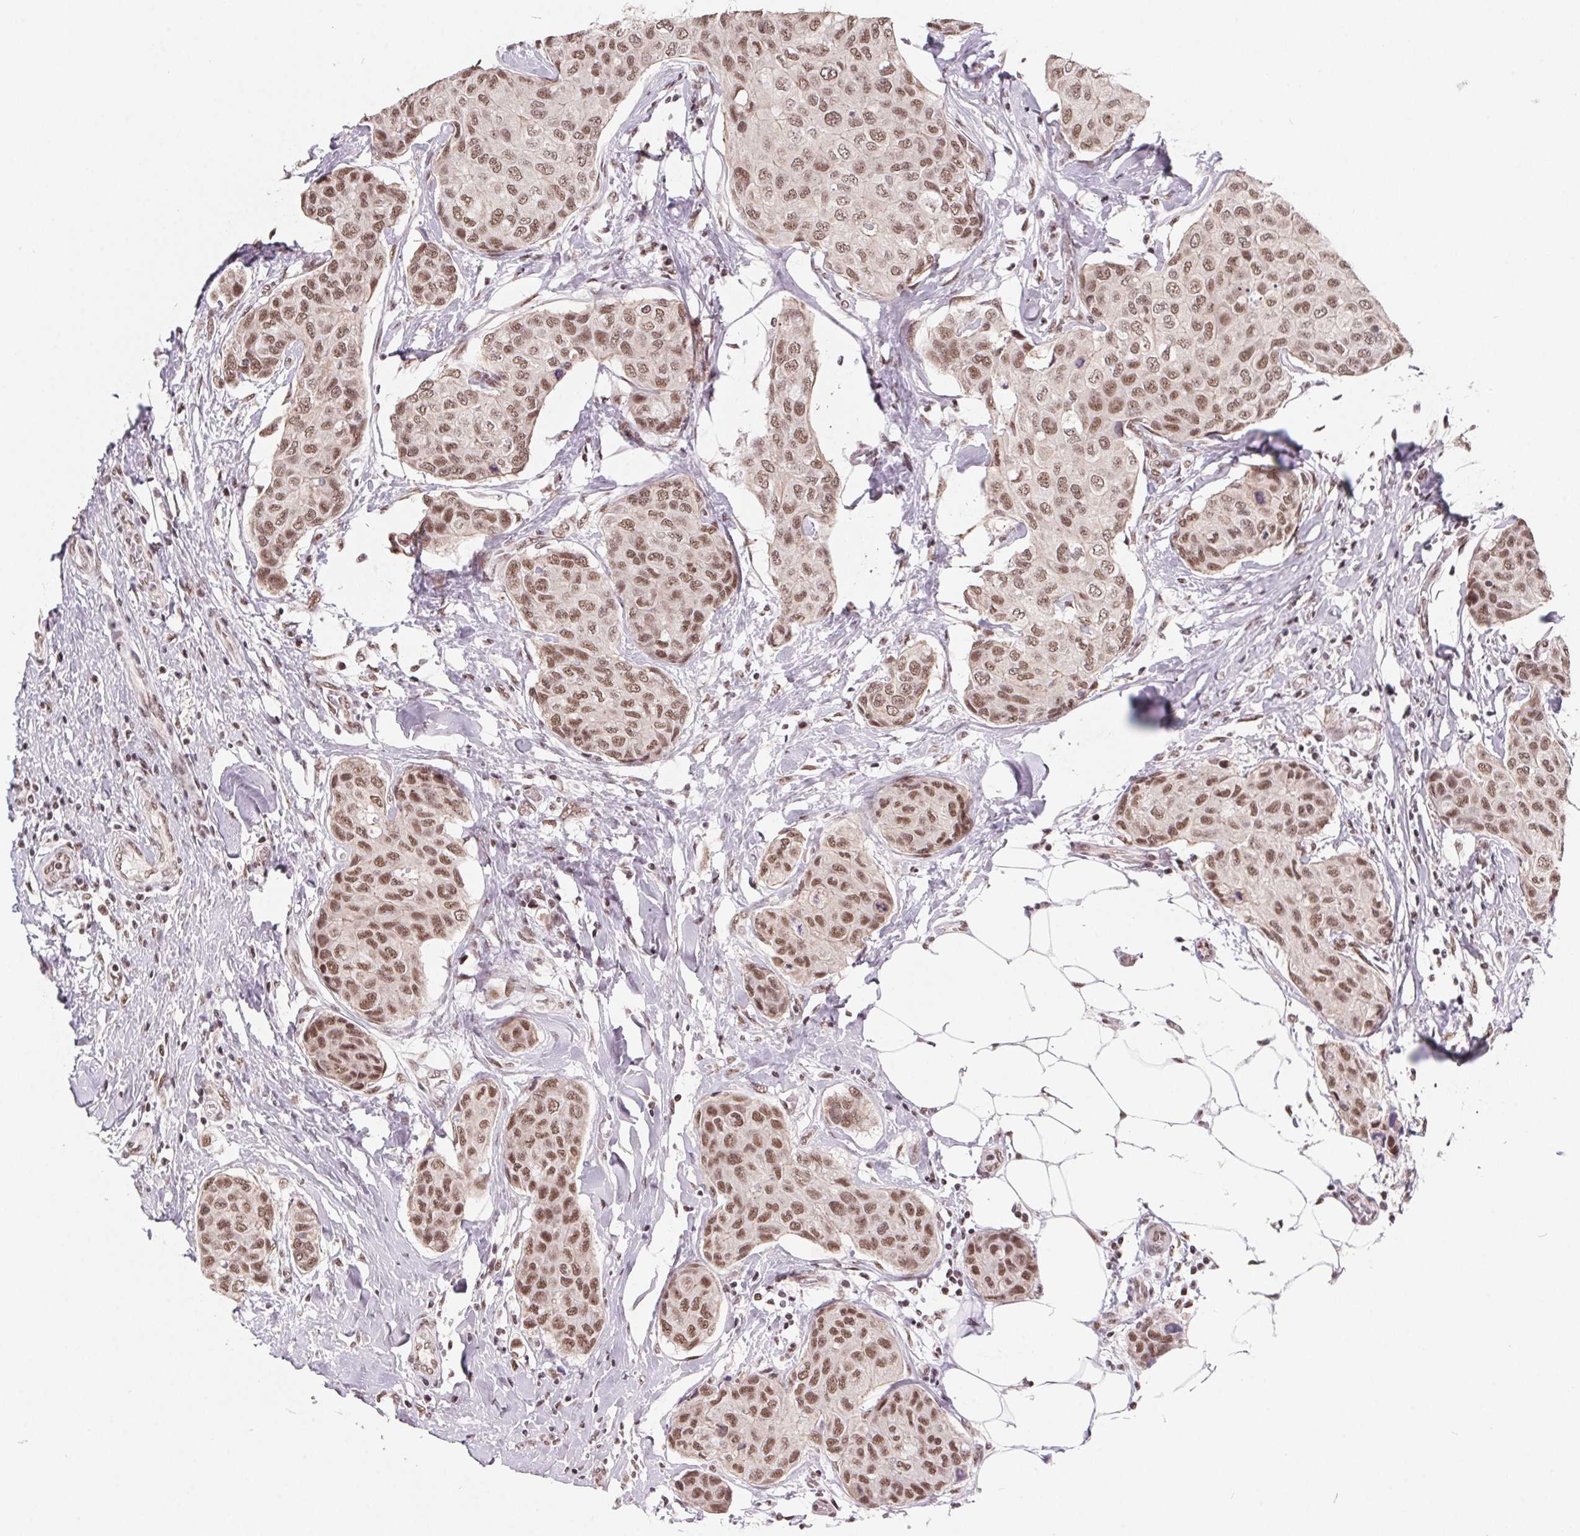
{"staining": {"intensity": "moderate", "quantity": ">75%", "location": "nuclear"}, "tissue": "breast cancer", "cell_type": "Tumor cells", "image_type": "cancer", "snomed": [{"axis": "morphology", "description": "Duct carcinoma"}, {"axis": "topography", "description": "Breast"}], "caption": "Breast cancer tissue exhibits moderate nuclear positivity in about >75% of tumor cells (Brightfield microscopy of DAB IHC at high magnification).", "gene": "TCERG1", "patient": {"sex": "female", "age": 80}}